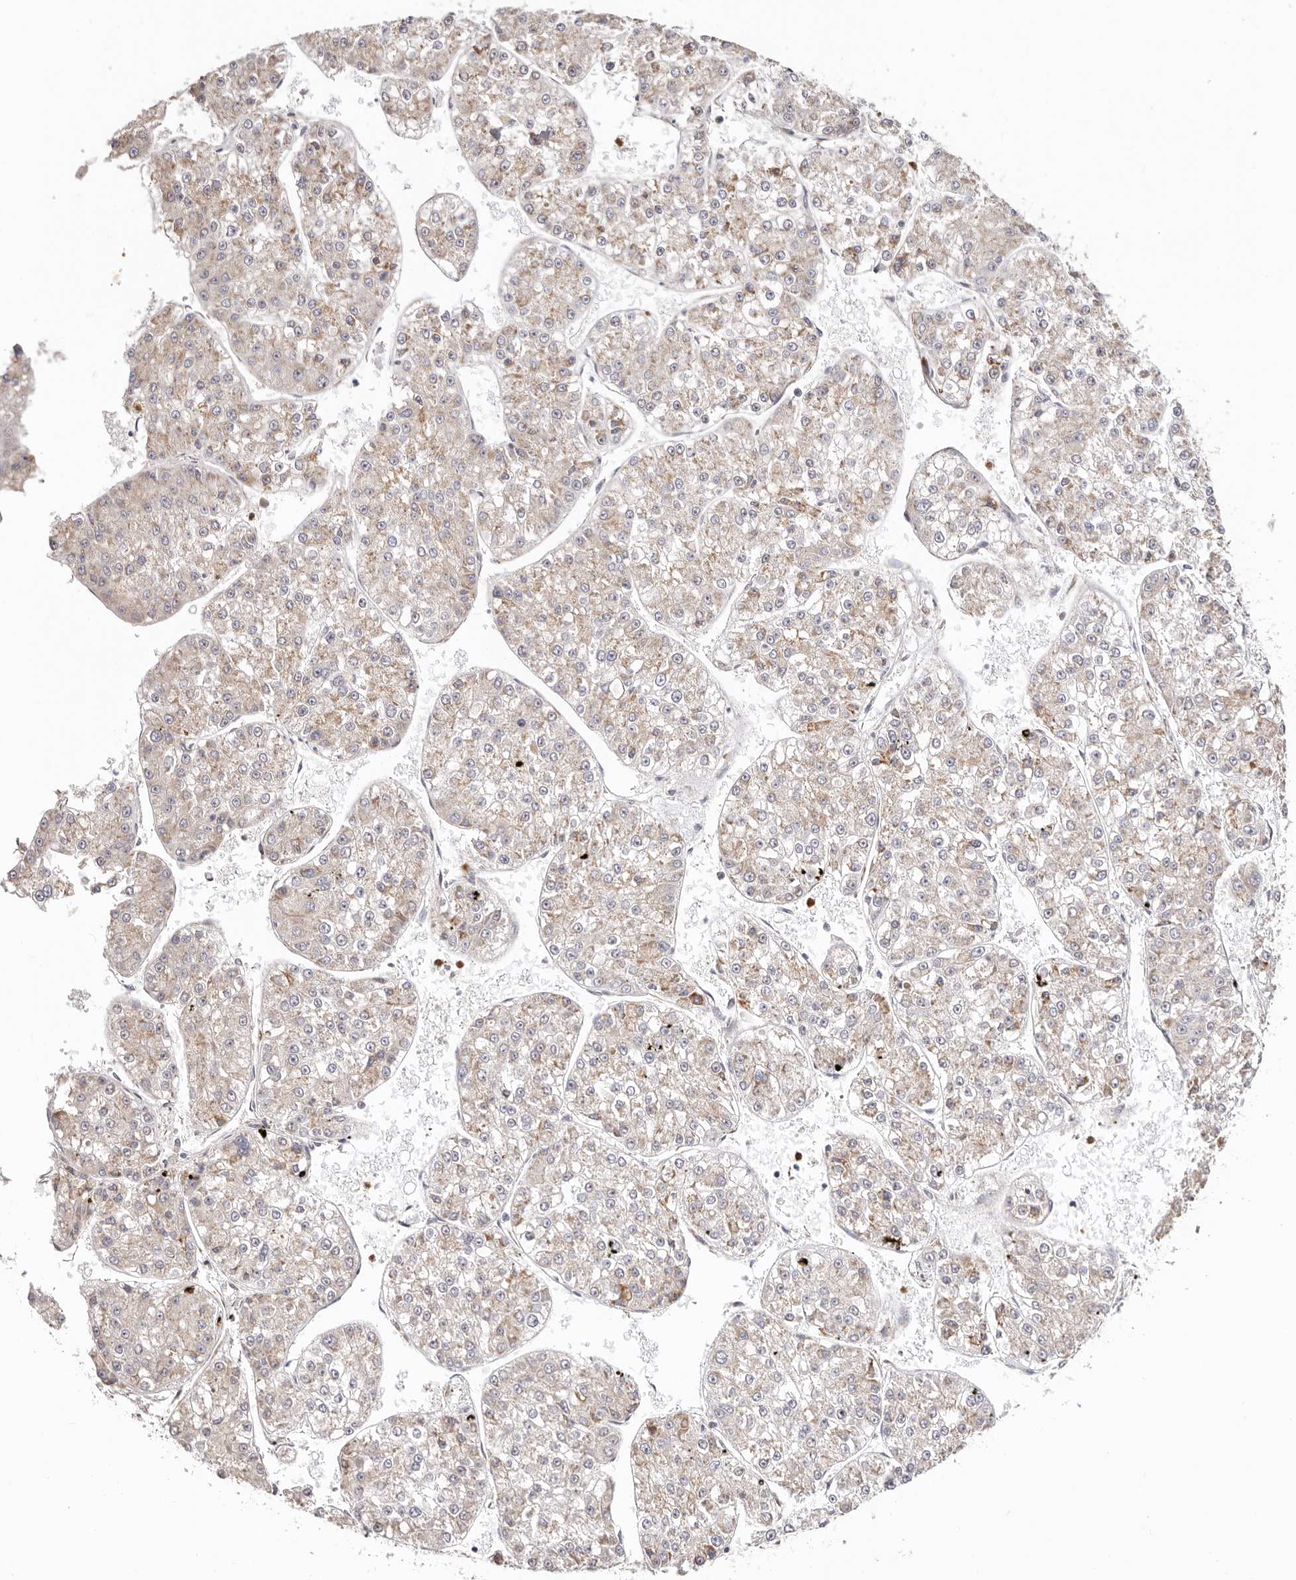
{"staining": {"intensity": "weak", "quantity": "25%-75%", "location": "cytoplasmic/membranous"}, "tissue": "liver cancer", "cell_type": "Tumor cells", "image_type": "cancer", "snomed": [{"axis": "morphology", "description": "Carcinoma, Hepatocellular, NOS"}, {"axis": "topography", "description": "Liver"}], "caption": "Protein expression analysis of human hepatocellular carcinoma (liver) reveals weak cytoplasmic/membranous staining in about 25%-75% of tumor cells.", "gene": "BCL2L15", "patient": {"sex": "female", "age": 73}}